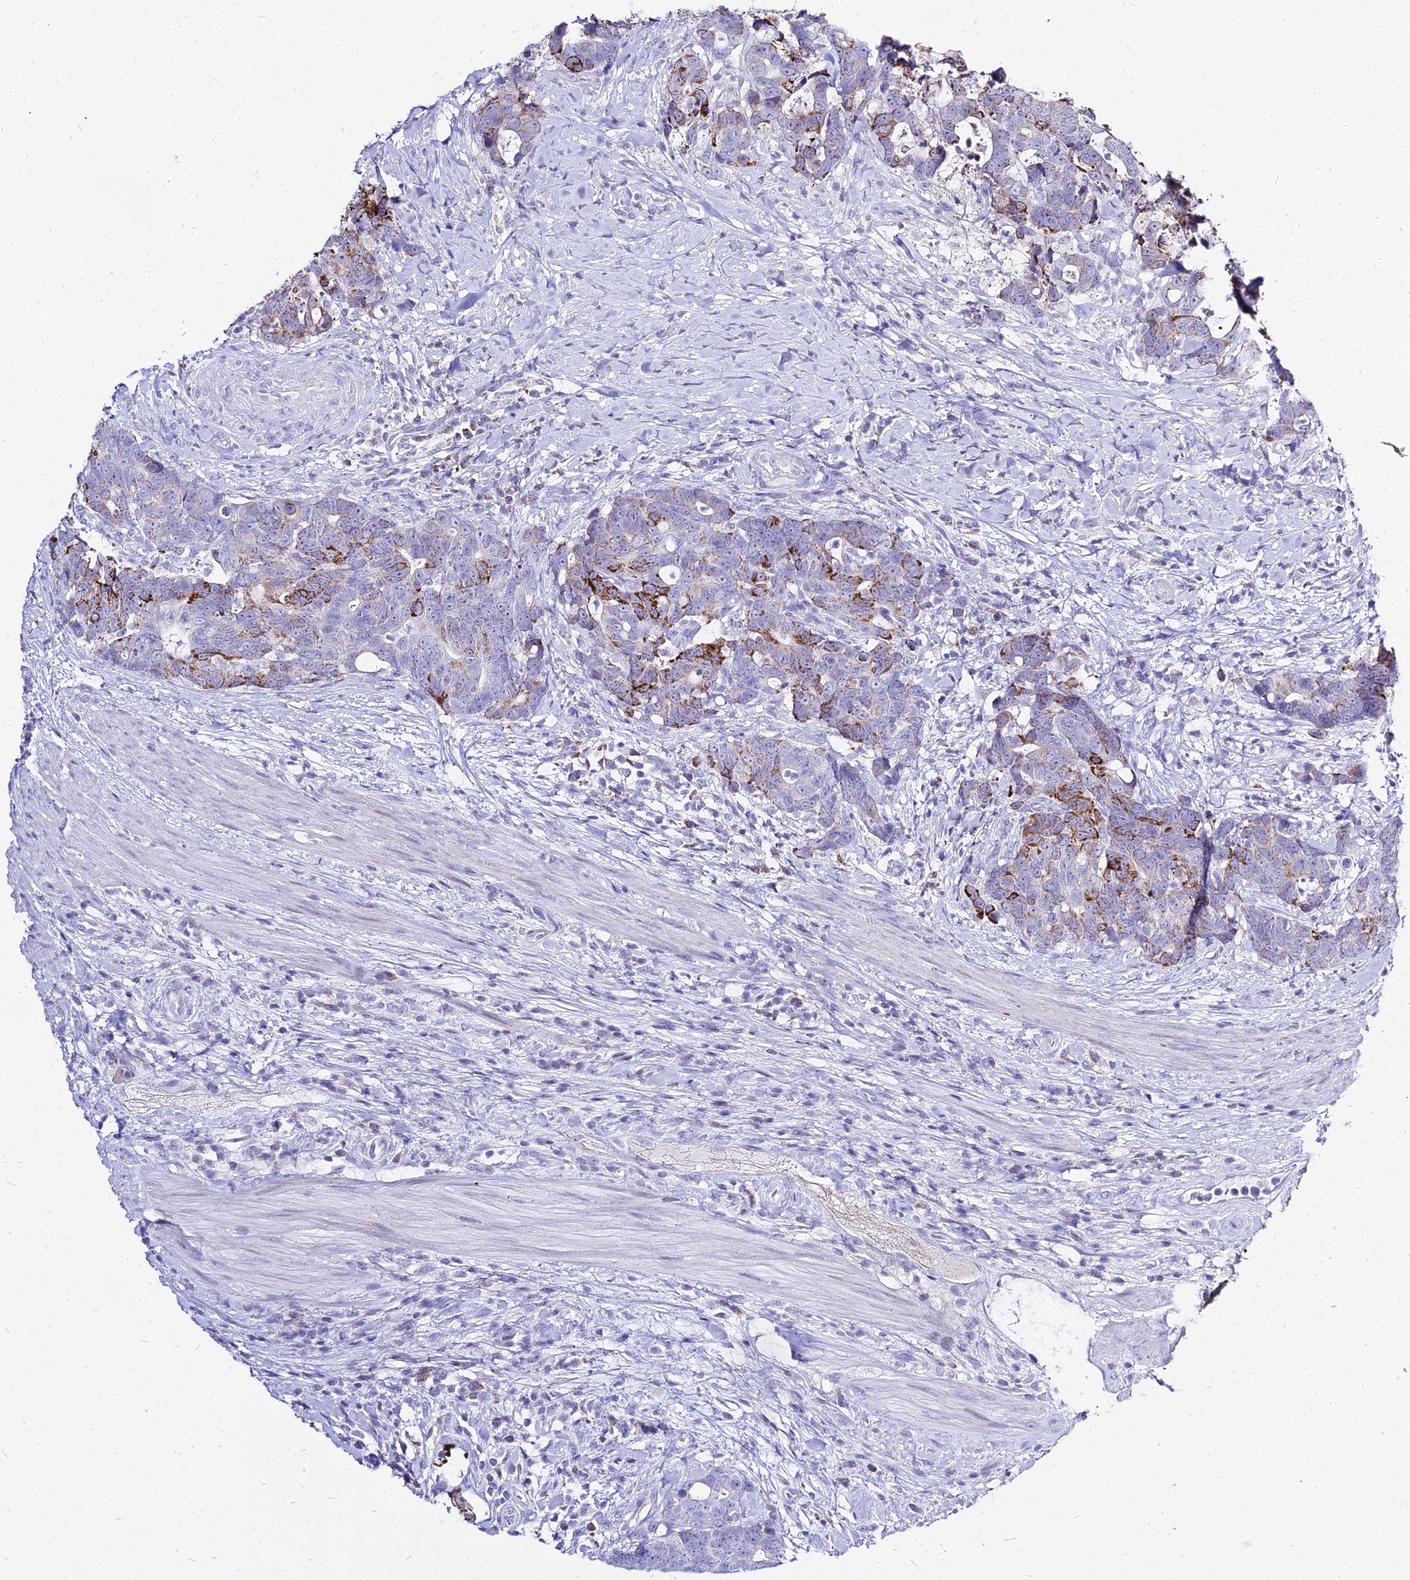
{"staining": {"intensity": "strong", "quantity": "25%-75%", "location": "cytoplasmic/membranous"}, "tissue": "colorectal cancer", "cell_type": "Tumor cells", "image_type": "cancer", "snomed": [{"axis": "morphology", "description": "Adenocarcinoma, NOS"}, {"axis": "topography", "description": "Colon"}], "caption": "Strong cytoplasmic/membranous protein positivity is identified in about 25%-75% of tumor cells in colorectal adenocarcinoma.", "gene": "CARD18", "patient": {"sex": "female", "age": 82}}